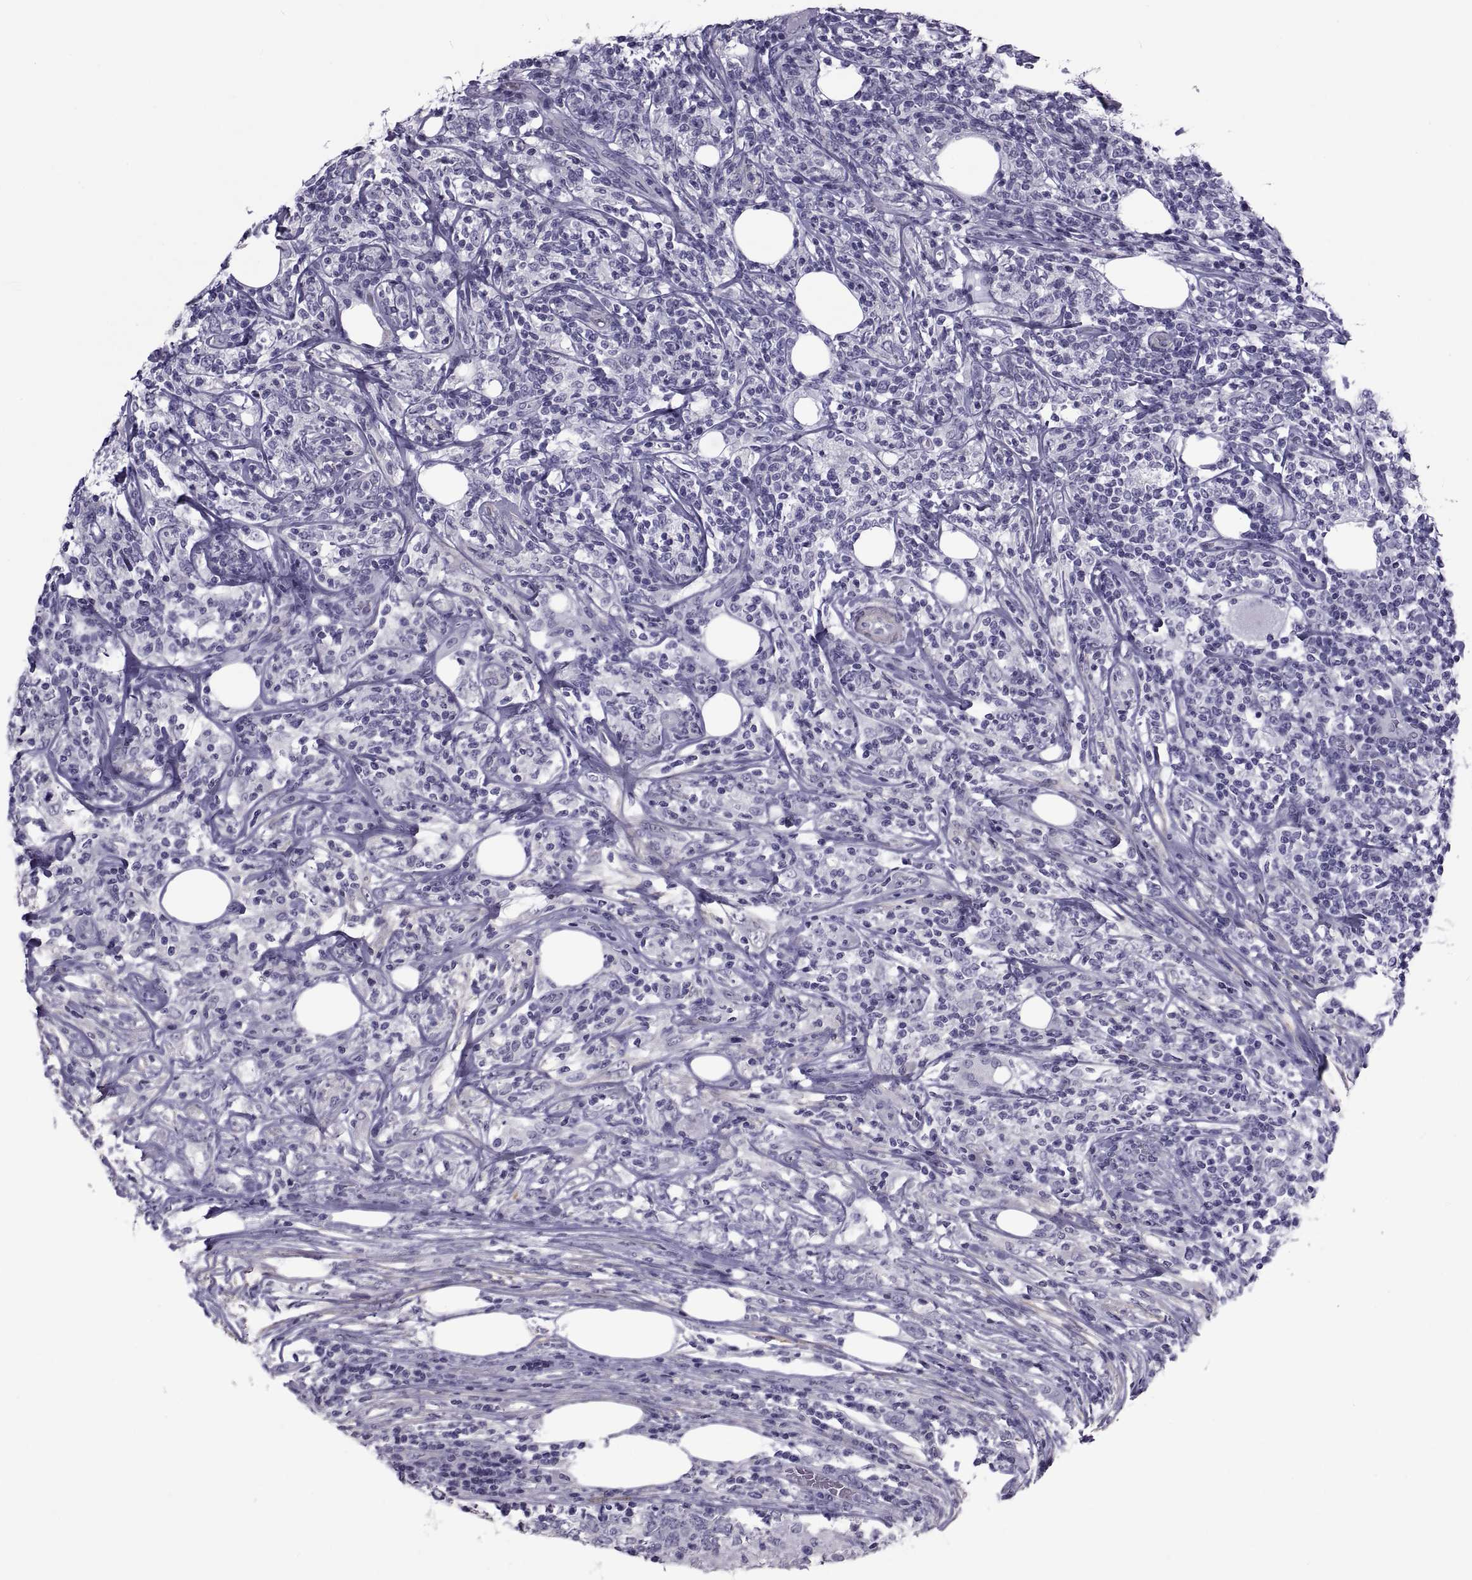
{"staining": {"intensity": "negative", "quantity": "none", "location": "none"}, "tissue": "lymphoma", "cell_type": "Tumor cells", "image_type": "cancer", "snomed": [{"axis": "morphology", "description": "Malignant lymphoma, non-Hodgkin's type, High grade"}, {"axis": "topography", "description": "Lymph node"}], "caption": "IHC micrograph of malignant lymphoma, non-Hodgkin's type (high-grade) stained for a protein (brown), which exhibits no expression in tumor cells. The staining is performed using DAB (3,3'-diaminobenzidine) brown chromogen with nuclei counter-stained in using hematoxylin.", "gene": "MAGEB1", "patient": {"sex": "female", "age": 84}}